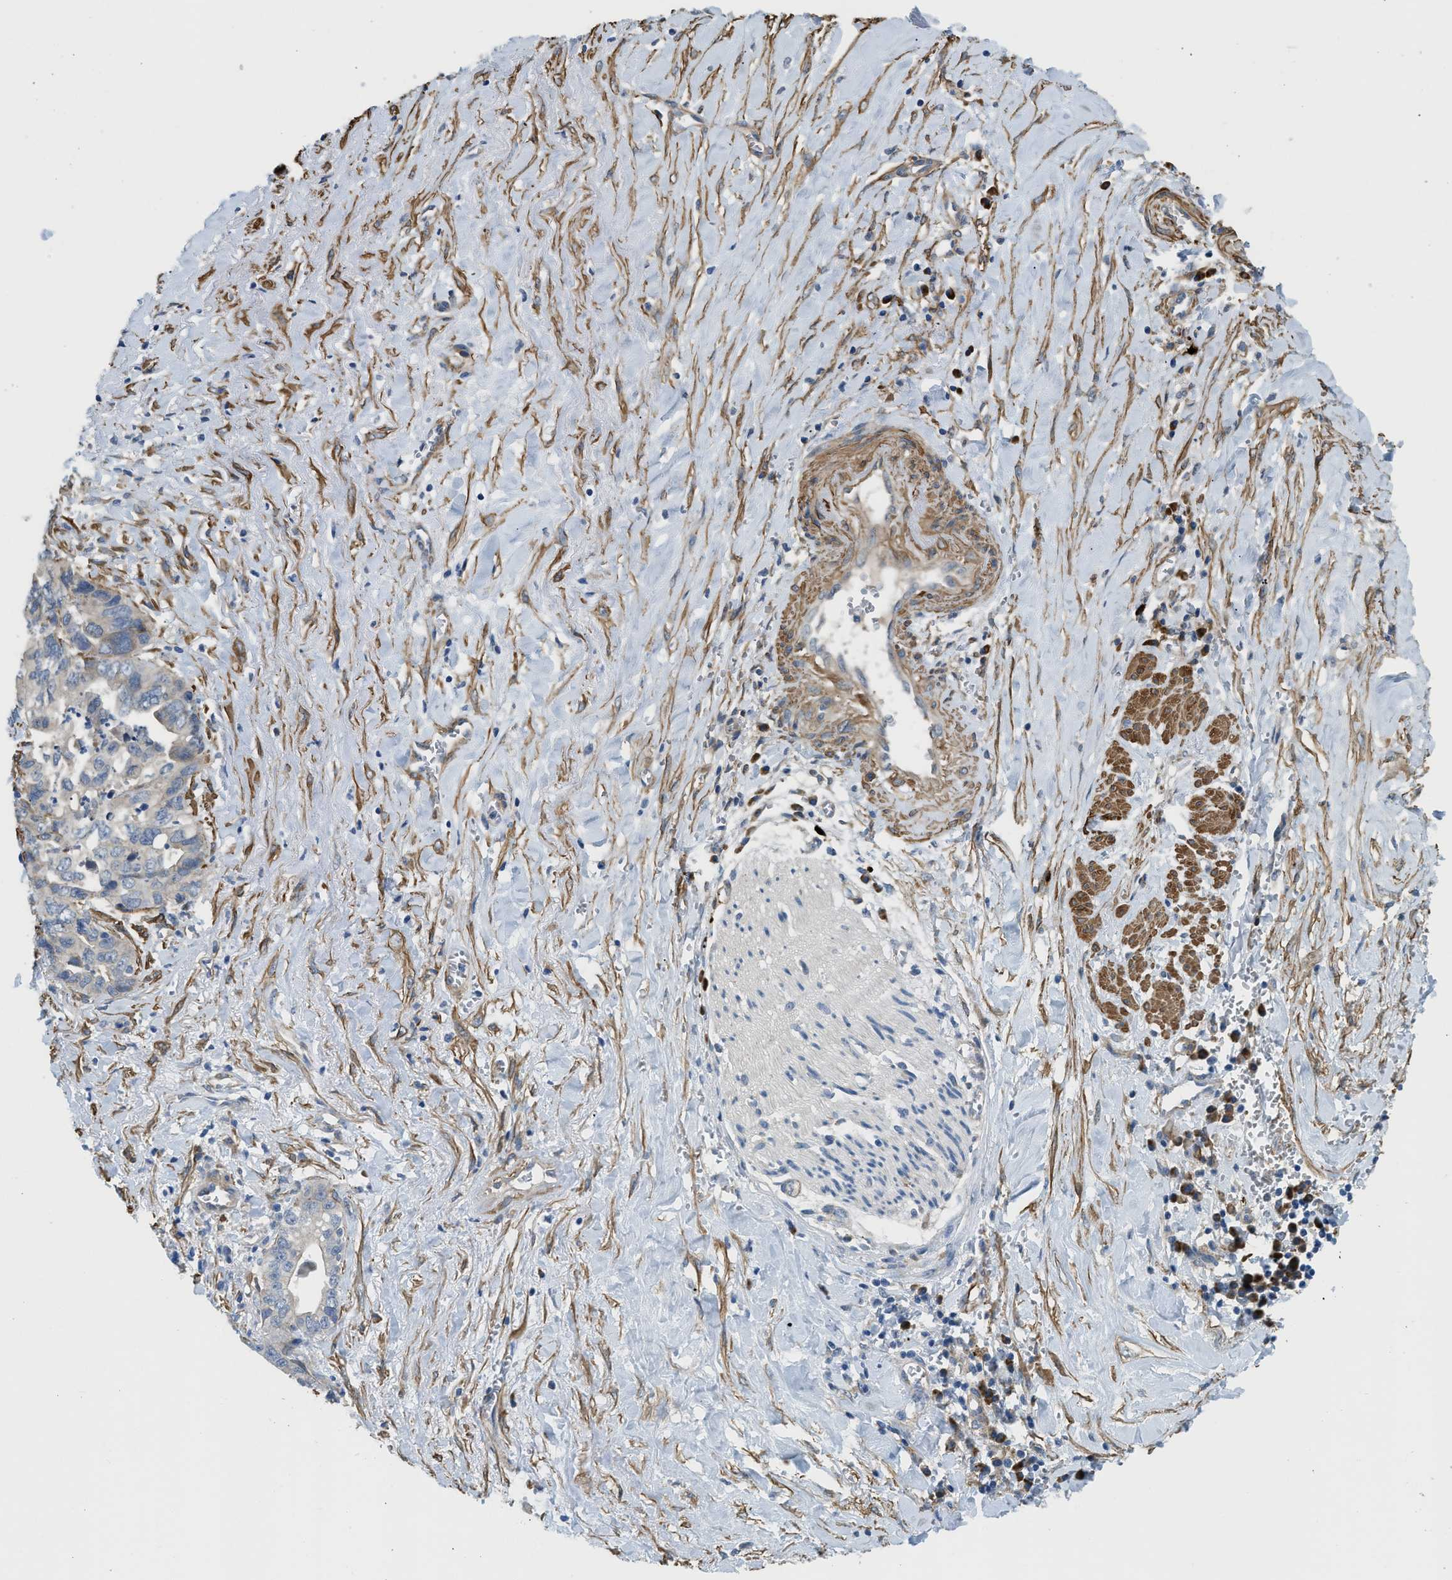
{"staining": {"intensity": "negative", "quantity": "none", "location": "none"}, "tissue": "liver cancer", "cell_type": "Tumor cells", "image_type": "cancer", "snomed": [{"axis": "morphology", "description": "Cholangiocarcinoma"}, {"axis": "topography", "description": "Liver"}], "caption": "Image shows no protein staining in tumor cells of cholangiocarcinoma (liver) tissue.", "gene": "BMPR1A", "patient": {"sex": "female", "age": 79}}